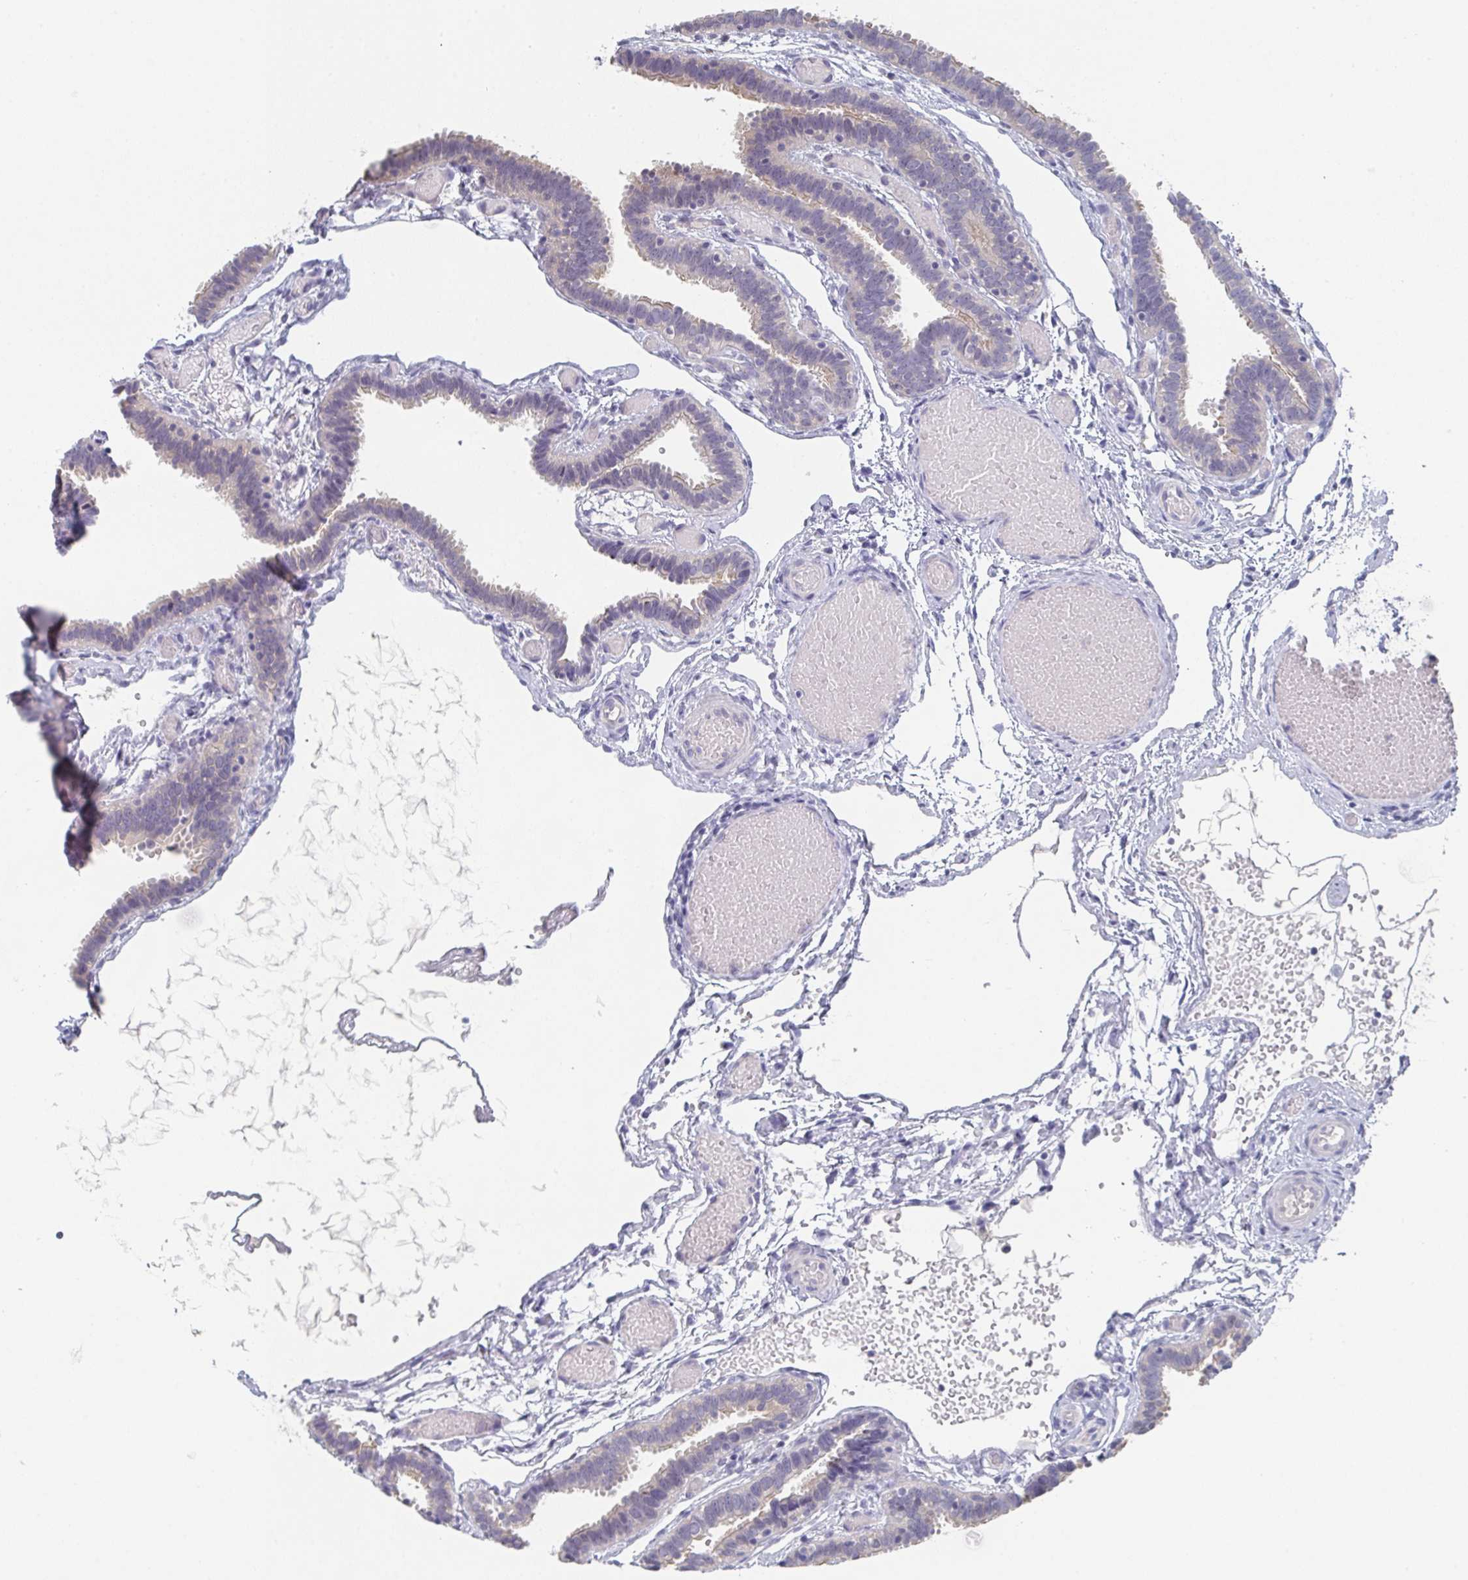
{"staining": {"intensity": "moderate", "quantity": "<25%", "location": "cytoplasmic/membranous"}, "tissue": "fallopian tube", "cell_type": "Glandular cells", "image_type": "normal", "snomed": [{"axis": "morphology", "description": "Normal tissue, NOS"}, {"axis": "topography", "description": "Fallopian tube"}], "caption": "Fallopian tube stained with DAB IHC demonstrates low levels of moderate cytoplasmic/membranous expression in approximately <25% of glandular cells. (Brightfield microscopy of DAB IHC at high magnification).", "gene": "CHMP5", "patient": {"sex": "female", "age": 37}}